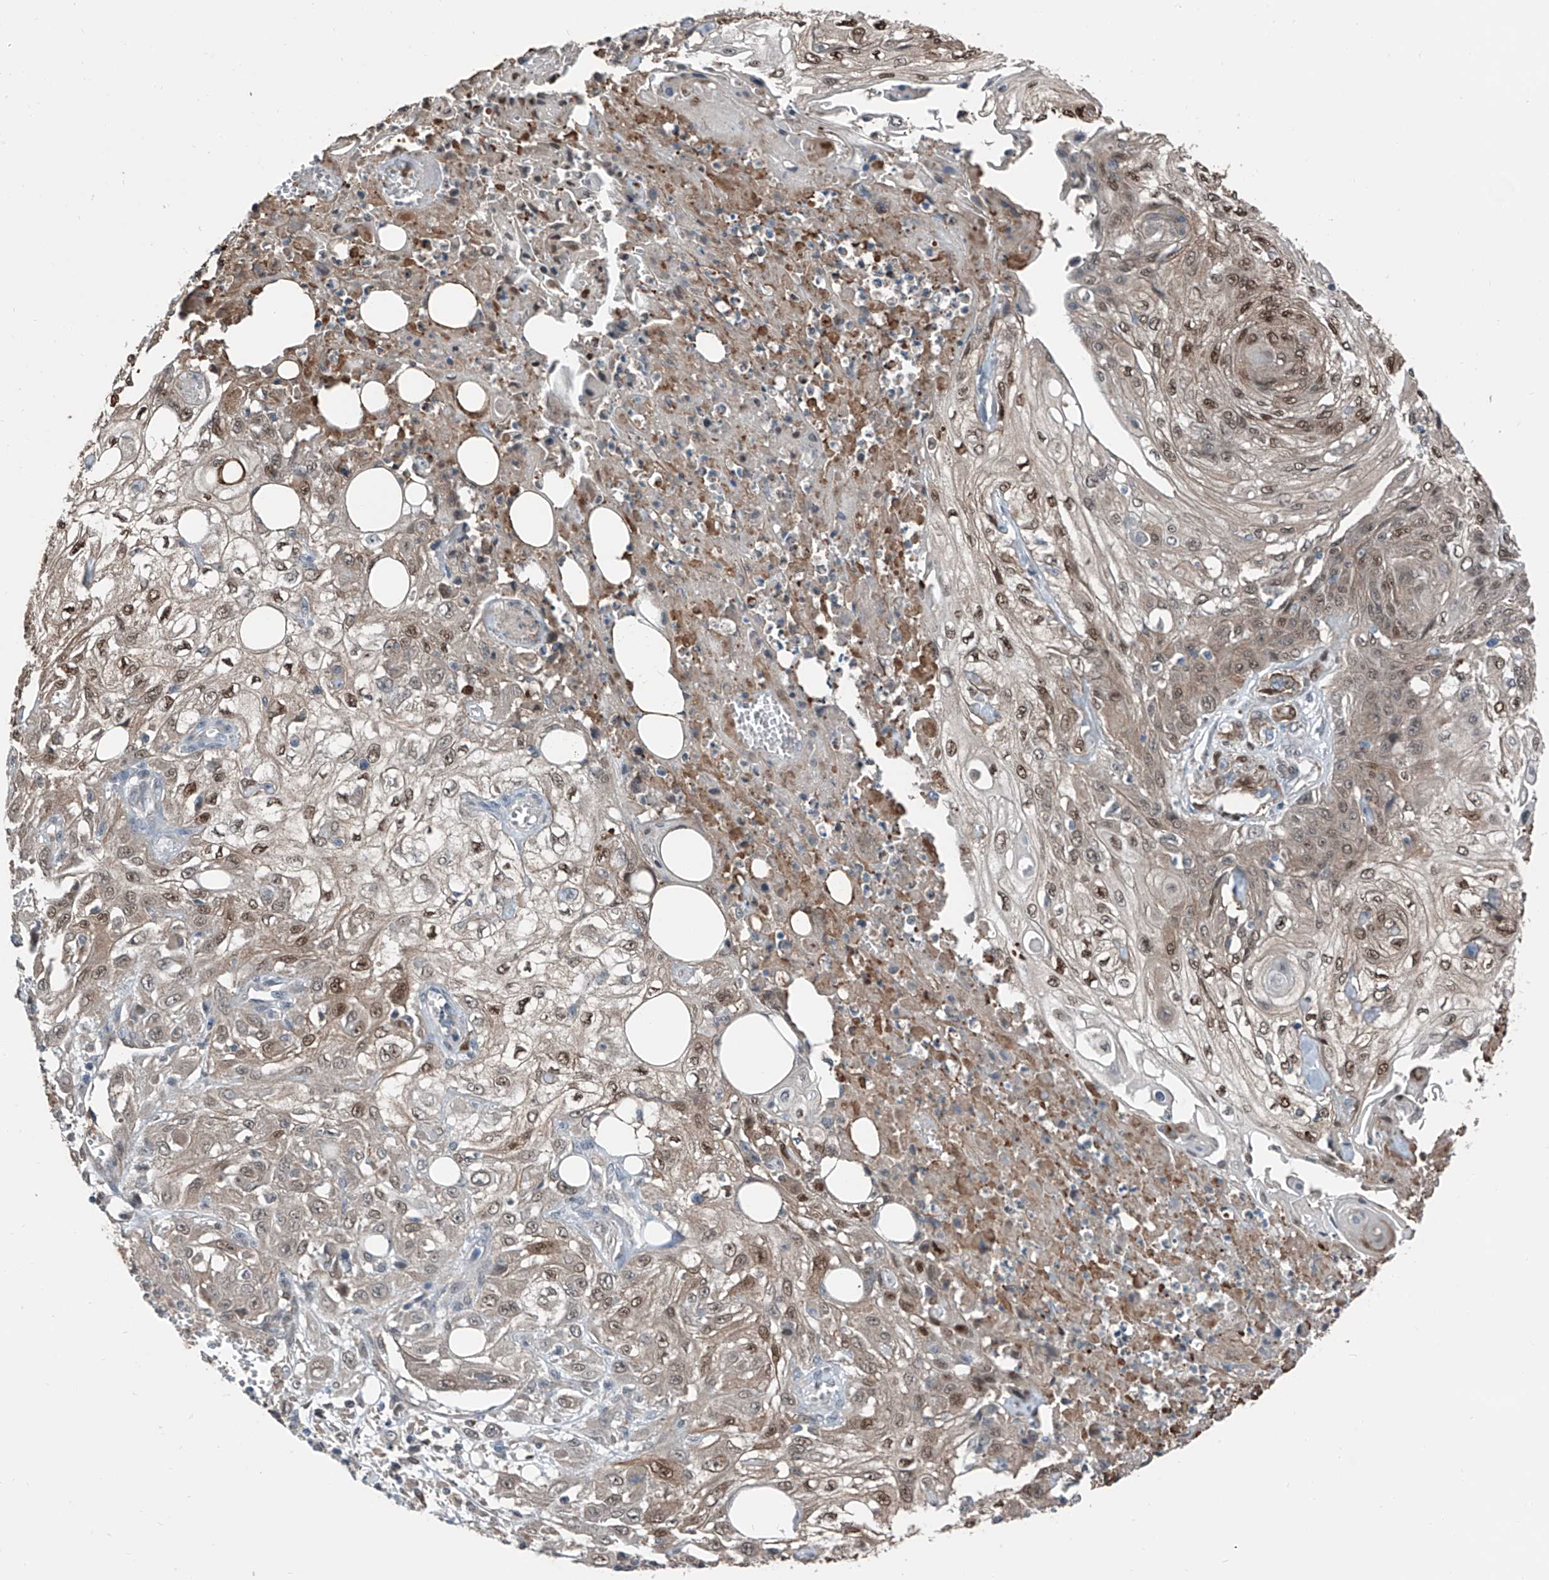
{"staining": {"intensity": "moderate", "quantity": ">75%", "location": "nuclear"}, "tissue": "skin cancer", "cell_type": "Tumor cells", "image_type": "cancer", "snomed": [{"axis": "morphology", "description": "Squamous cell carcinoma, NOS"}, {"axis": "morphology", "description": "Squamous cell carcinoma, metastatic, NOS"}, {"axis": "topography", "description": "Skin"}, {"axis": "topography", "description": "Lymph node"}], "caption": "Squamous cell carcinoma (skin) was stained to show a protein in brown. There is medium levels of moderate nuclear expression in about >75% of tumor cells.", "gene": "HSPA6", "patient": {"sex": "male", "age": 75}}